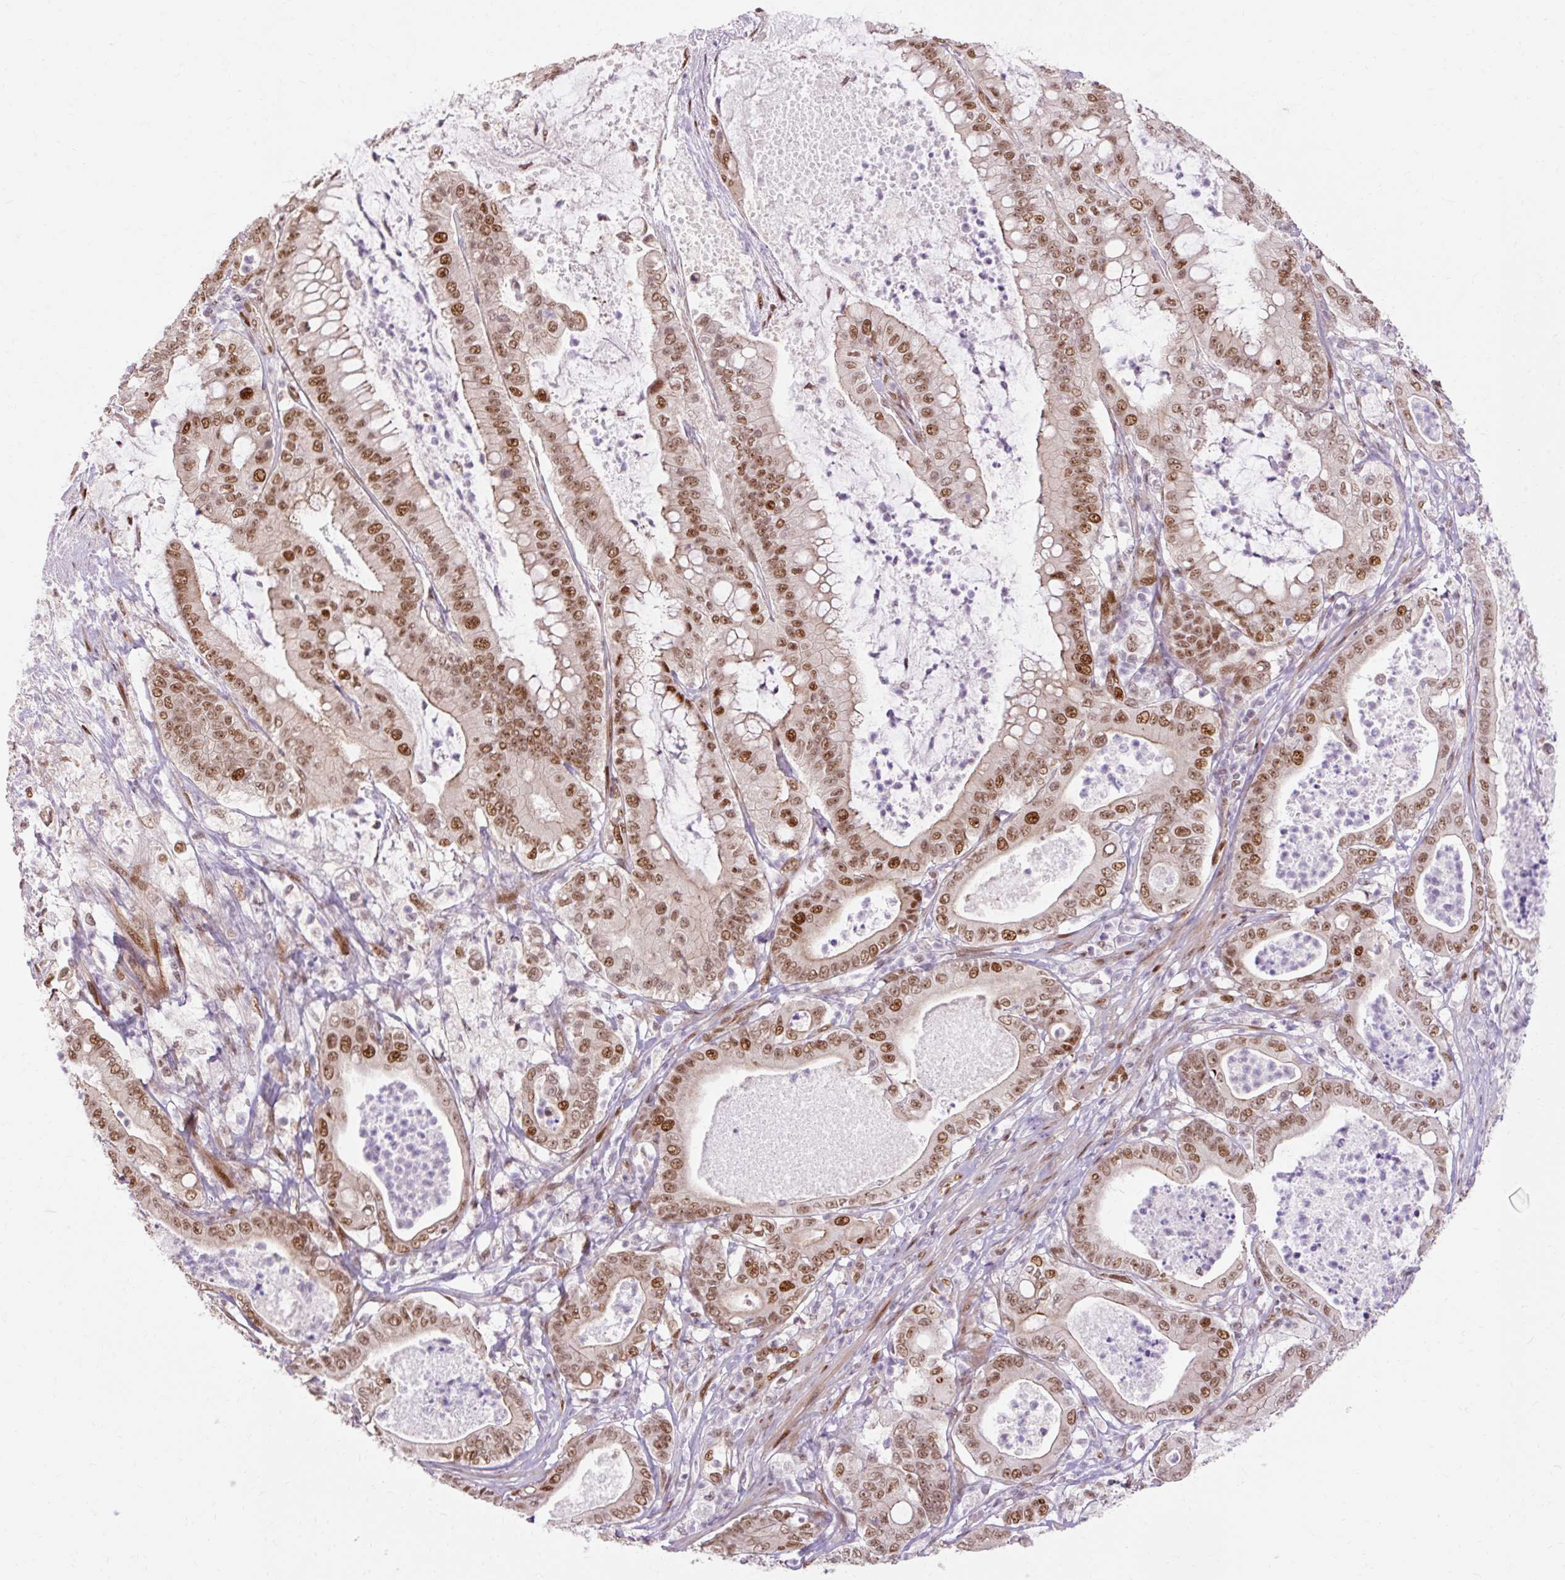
{"staining": {"intensity": "moderate", "quantity": ">75%", "location": "nuclear"}, "tissue": "pancreatic cancer", "cell_type": "Tumor cells", "image_type": "cancer", "snomed": [{"axis": "morphology", "description": "Adenocarcinoma, NOS"}, {"axis": "topography", "description": "Pancreas"}], "caption": "The histopathology image reveals immunohistochemical staining of pancreatic cancer (adenocarcinoma). There is moderate nuclear expression is seen in about >75% of tumor cells.", "gene": "MECOM", "patient": {"sex": "male", "age": 71}}